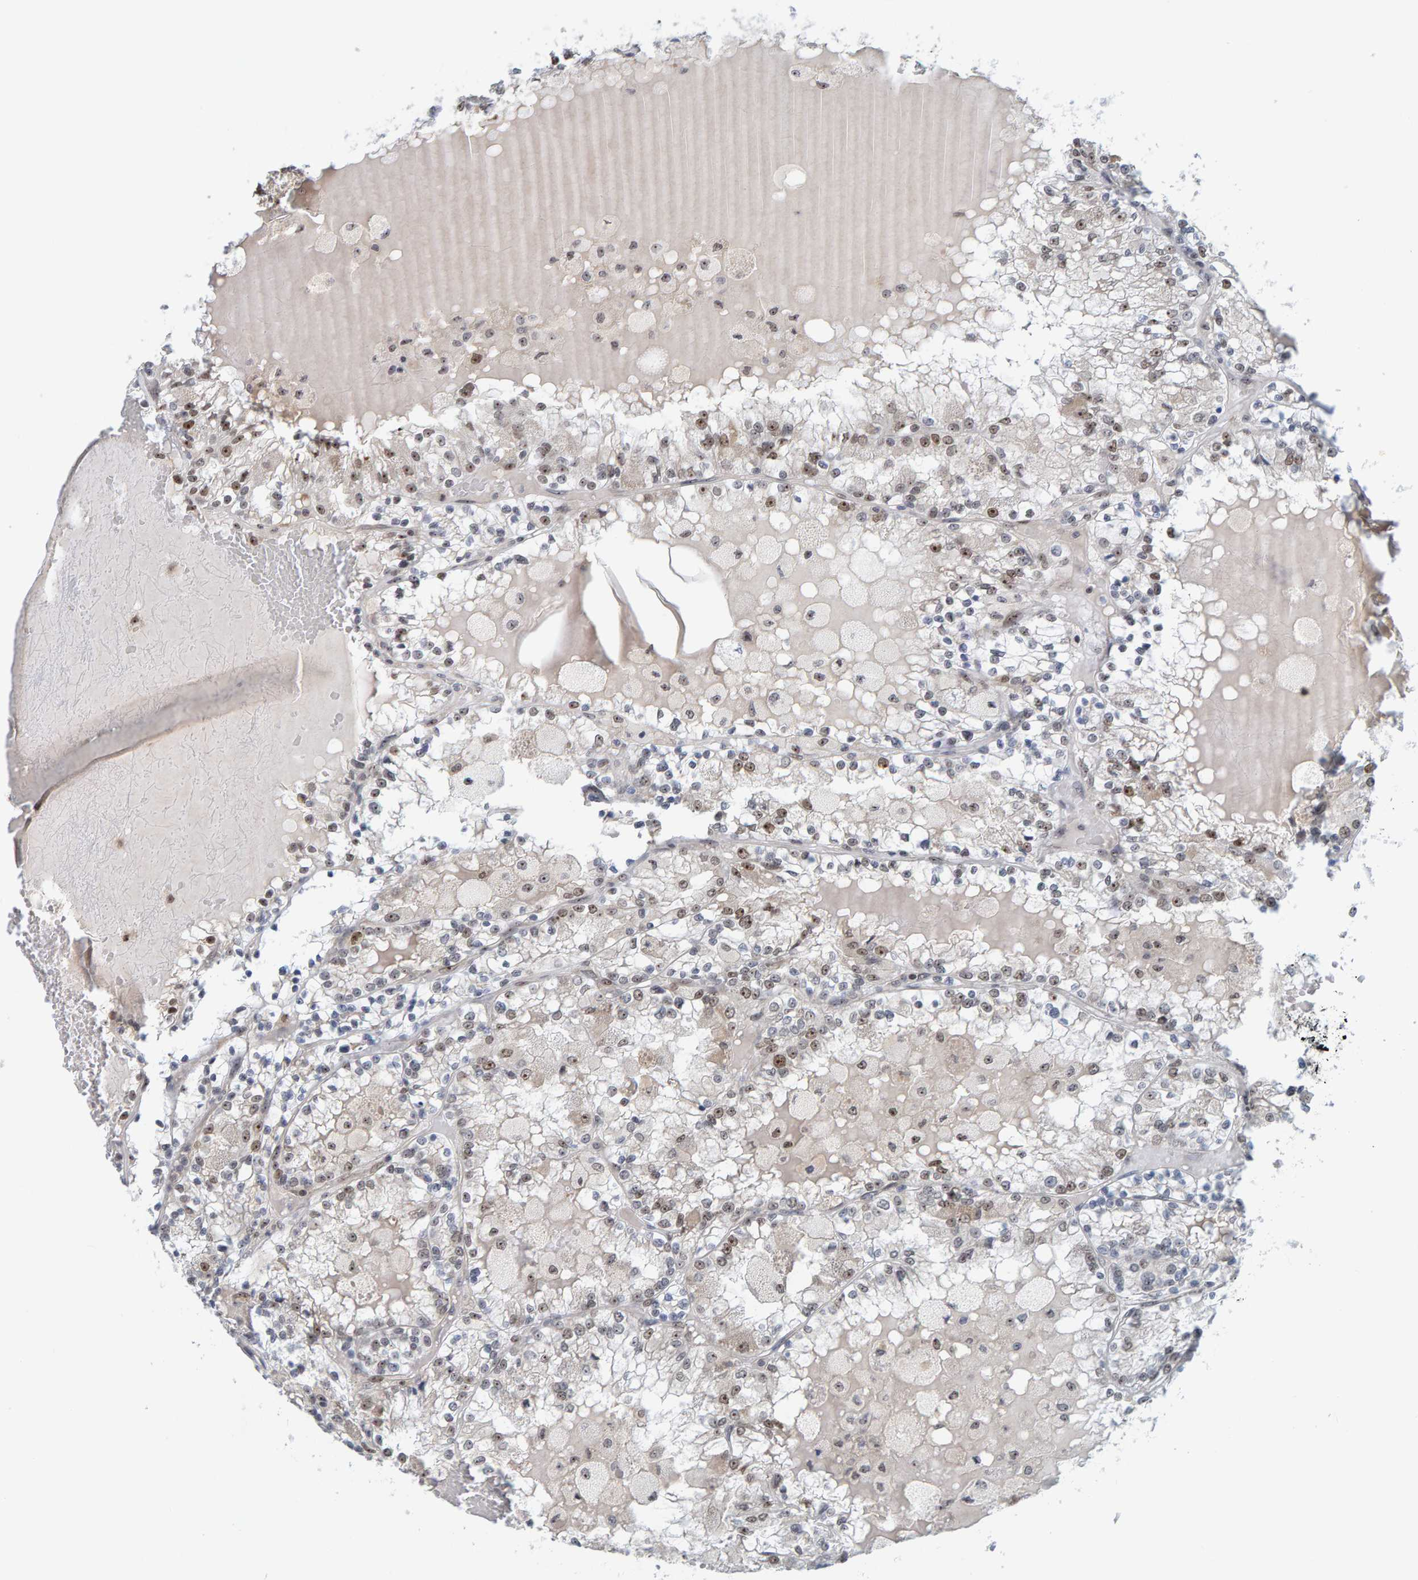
{"staining": {"intensity": "moderate", "quantity": "25%-75%", "location": "nuclear"}, "tissue": "renal cancer", "cell_type": "Tumor cells", "image_type": "cancer", "snomed": [{"axis": "morphology", "description": "Adenocarcinoma, NOS"}, {"axis": "topography", "description": "Kidney"}], "caption": "Approximately 25%-75% of tumor cells in human renal cancer reveal moderate nuclear protein expression as visualized by brown immunohistochemical staining.", "gene": "POLR1E", "patient": {"sex": "female", "age": 56}}